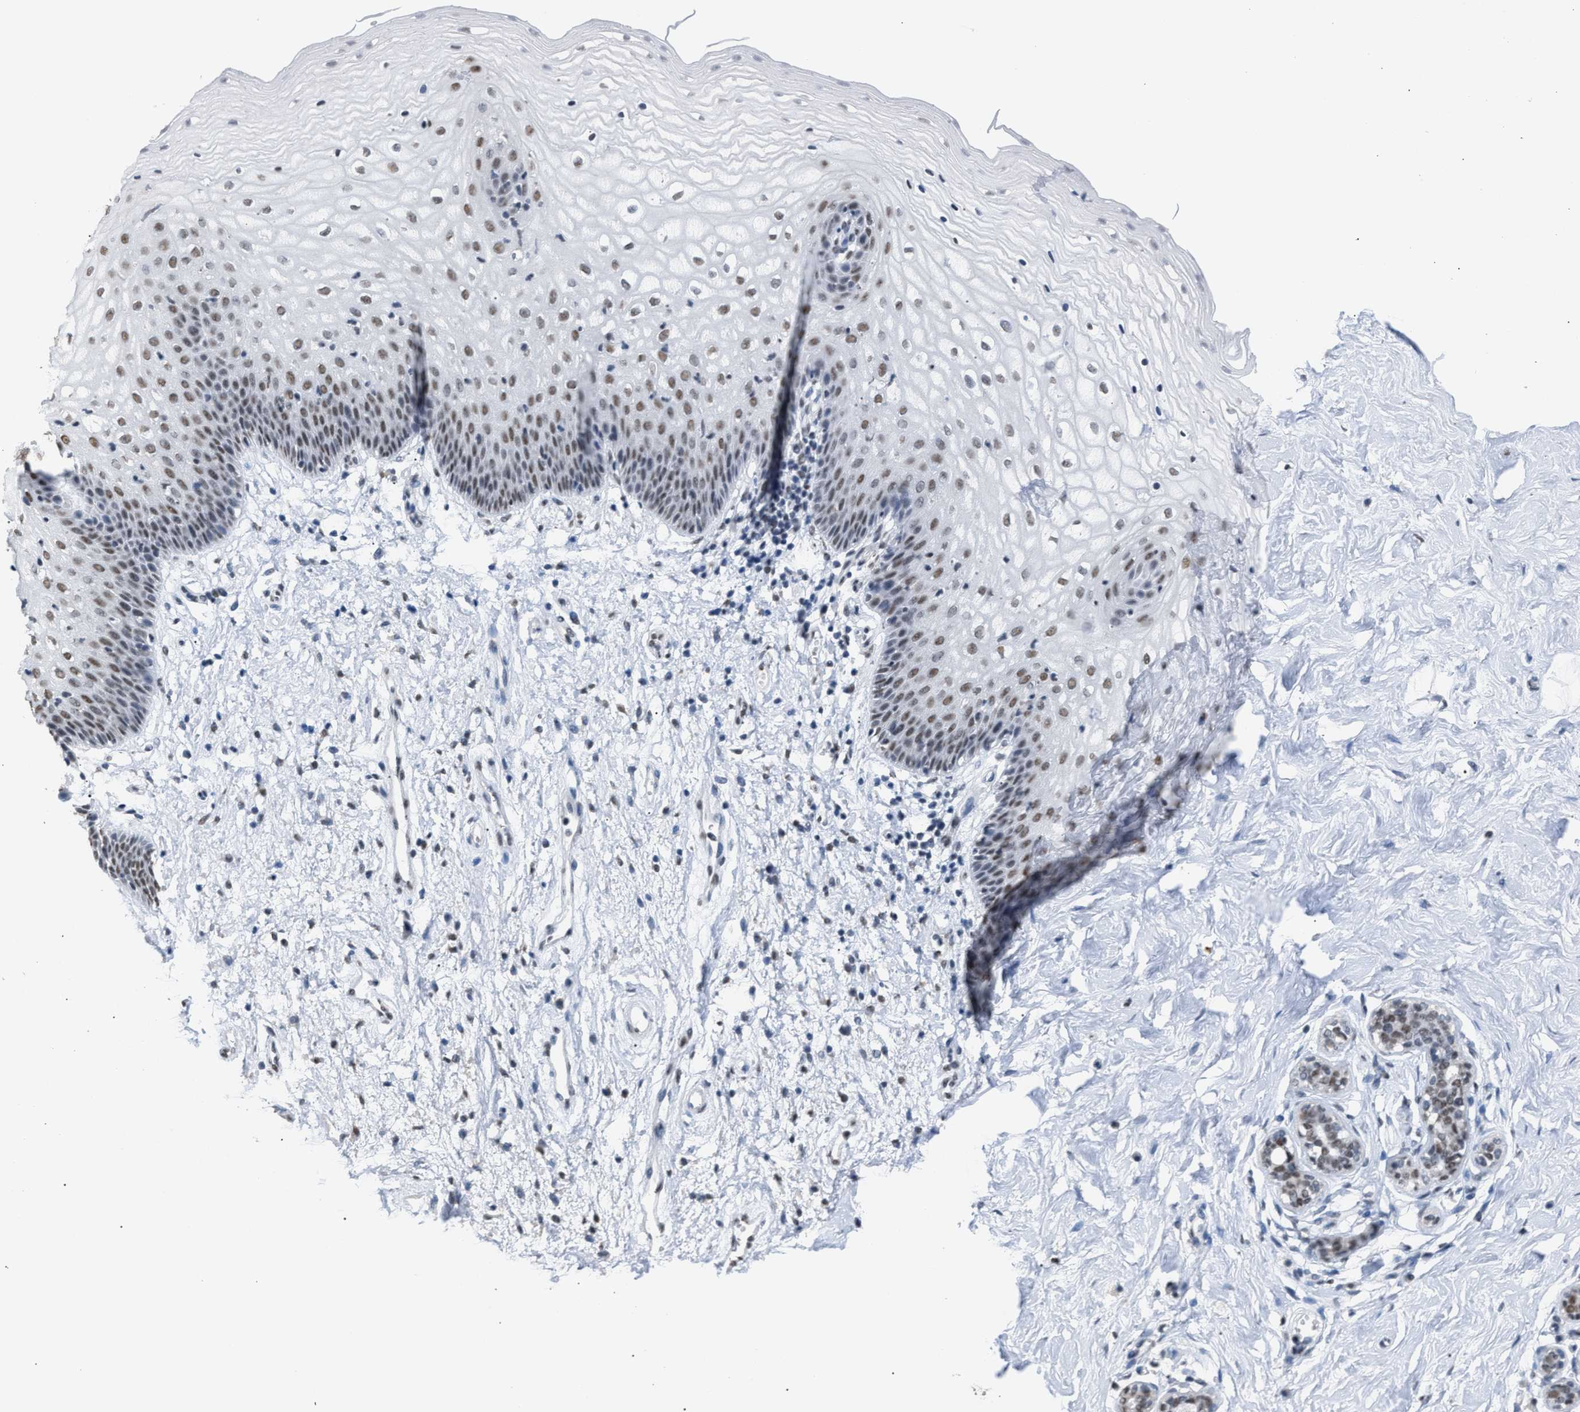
{"staining": {"intensity": "moderate", "quantity": ">75%", "location": "nuclear"}, "tissue": "vagina", "cell_type": "Squamous epithelial cells", "image_type": "normal", "snomed": [{"axis": "morphology", "description": "Normal tissue, NOS"}, {"axis": "topography", "description": "Vagina"}], "caption": "Immunohistochemistry (IHC) micrograph of unremarkable vagina: vagina stained using immunohistochemistry (IHC) displays medium levels of moderate protein expression localized specifically in the nuclear of squamous epithelial cells, appearing as a nuclear brown color.", "gene": "CCAR2", "patient": {"sex": "female", "age": 34}}